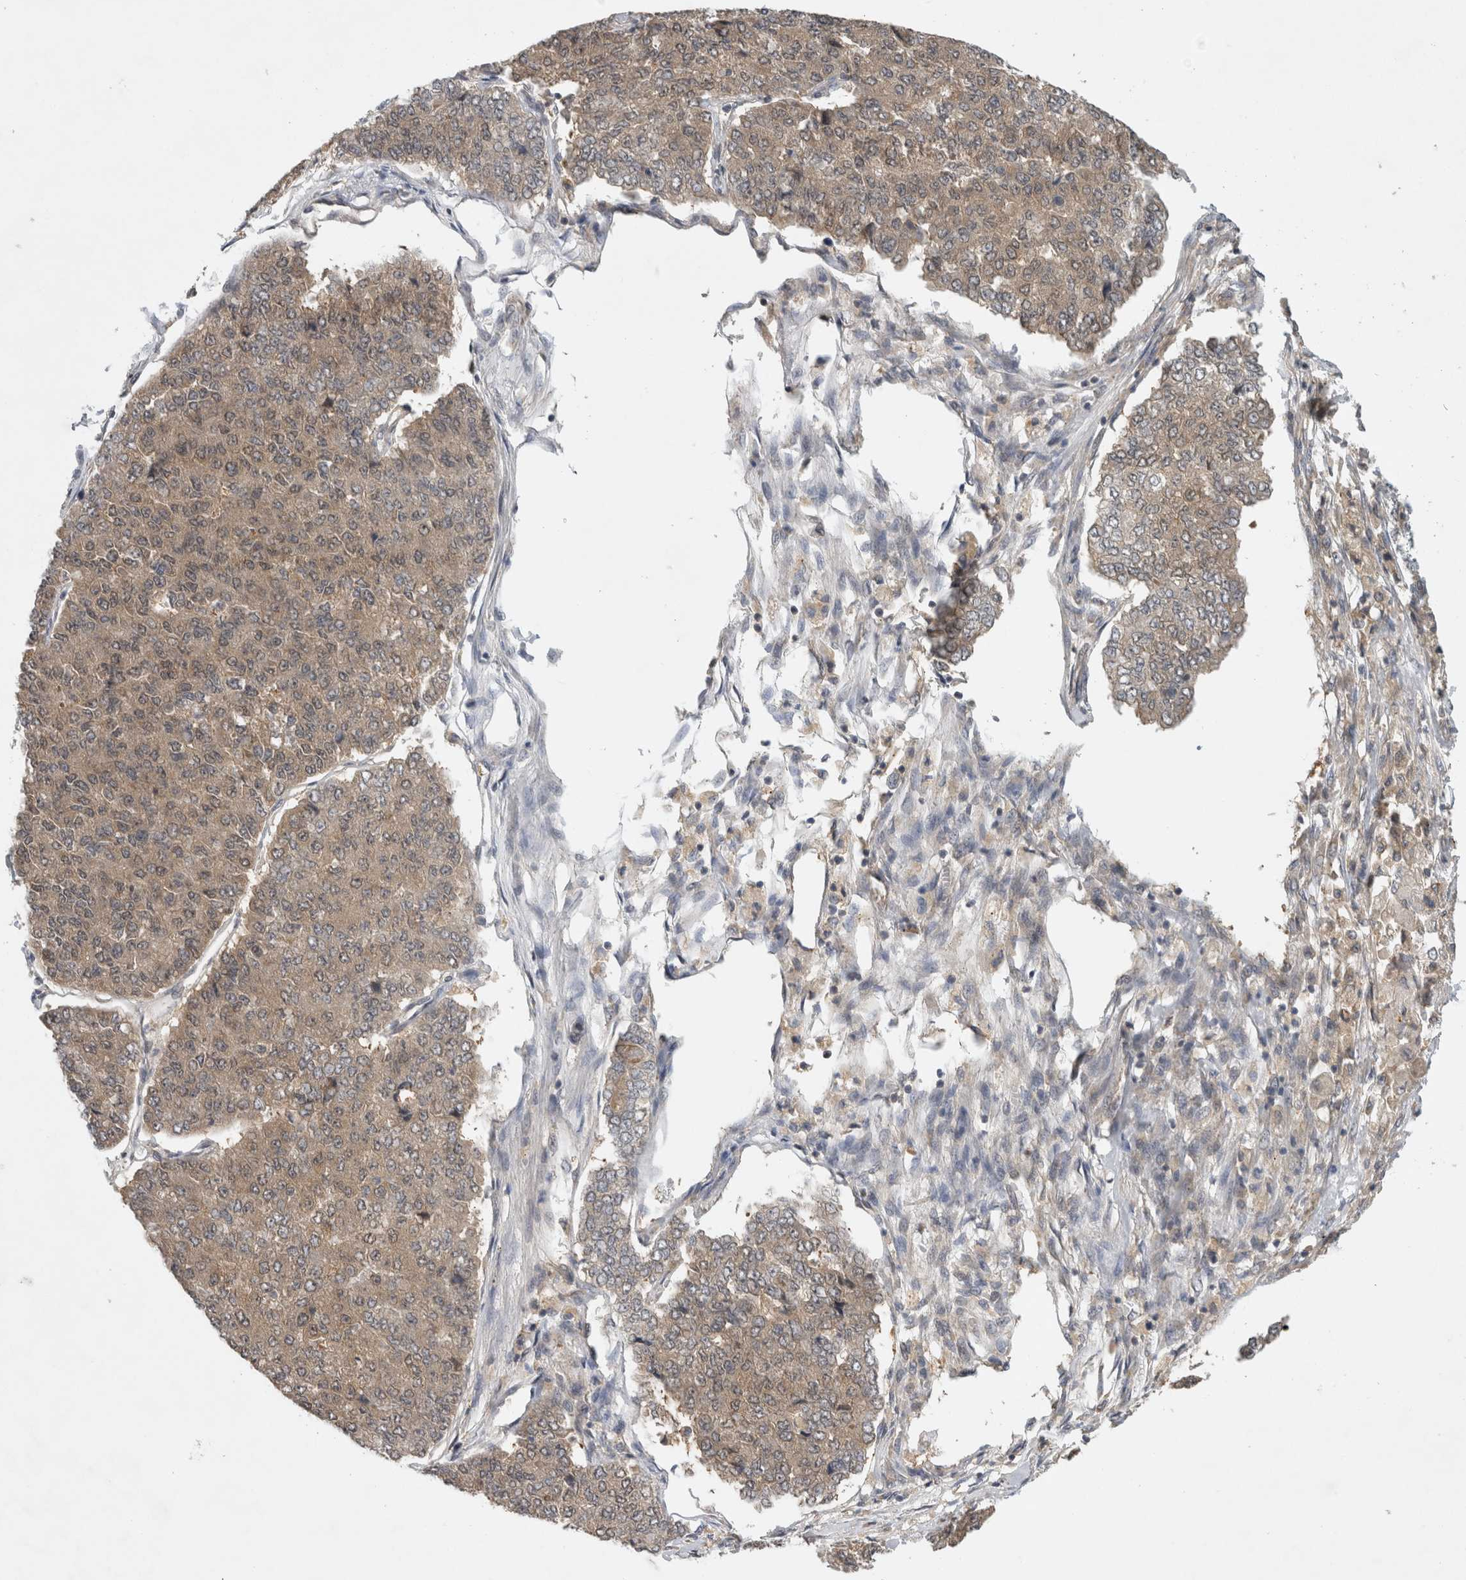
{"staining": {"intensity": "weak", "quantity": ">75%", "location": "cytoplasmic/membranous"}, "tissue": "pancreatic cancer", "cell_type": "Tumor cells", "image_type": "cancer", "snomed": [{"axis": "morphology", "description": "Adenocarcinoma, NOS"}, {"axis": "topography", "description": "Pancreas"}], "caption": "Pancreatic adenocarcinoma was stained to show a protein in brown. There is low levels of weak cytoplasmic/membranous positivity in about >75% of tumor cells. (IHC, brightfield microscopy, high magnification).", "gene": "AASDHPPT", "patient": {"sex": "male", "age": 50}}